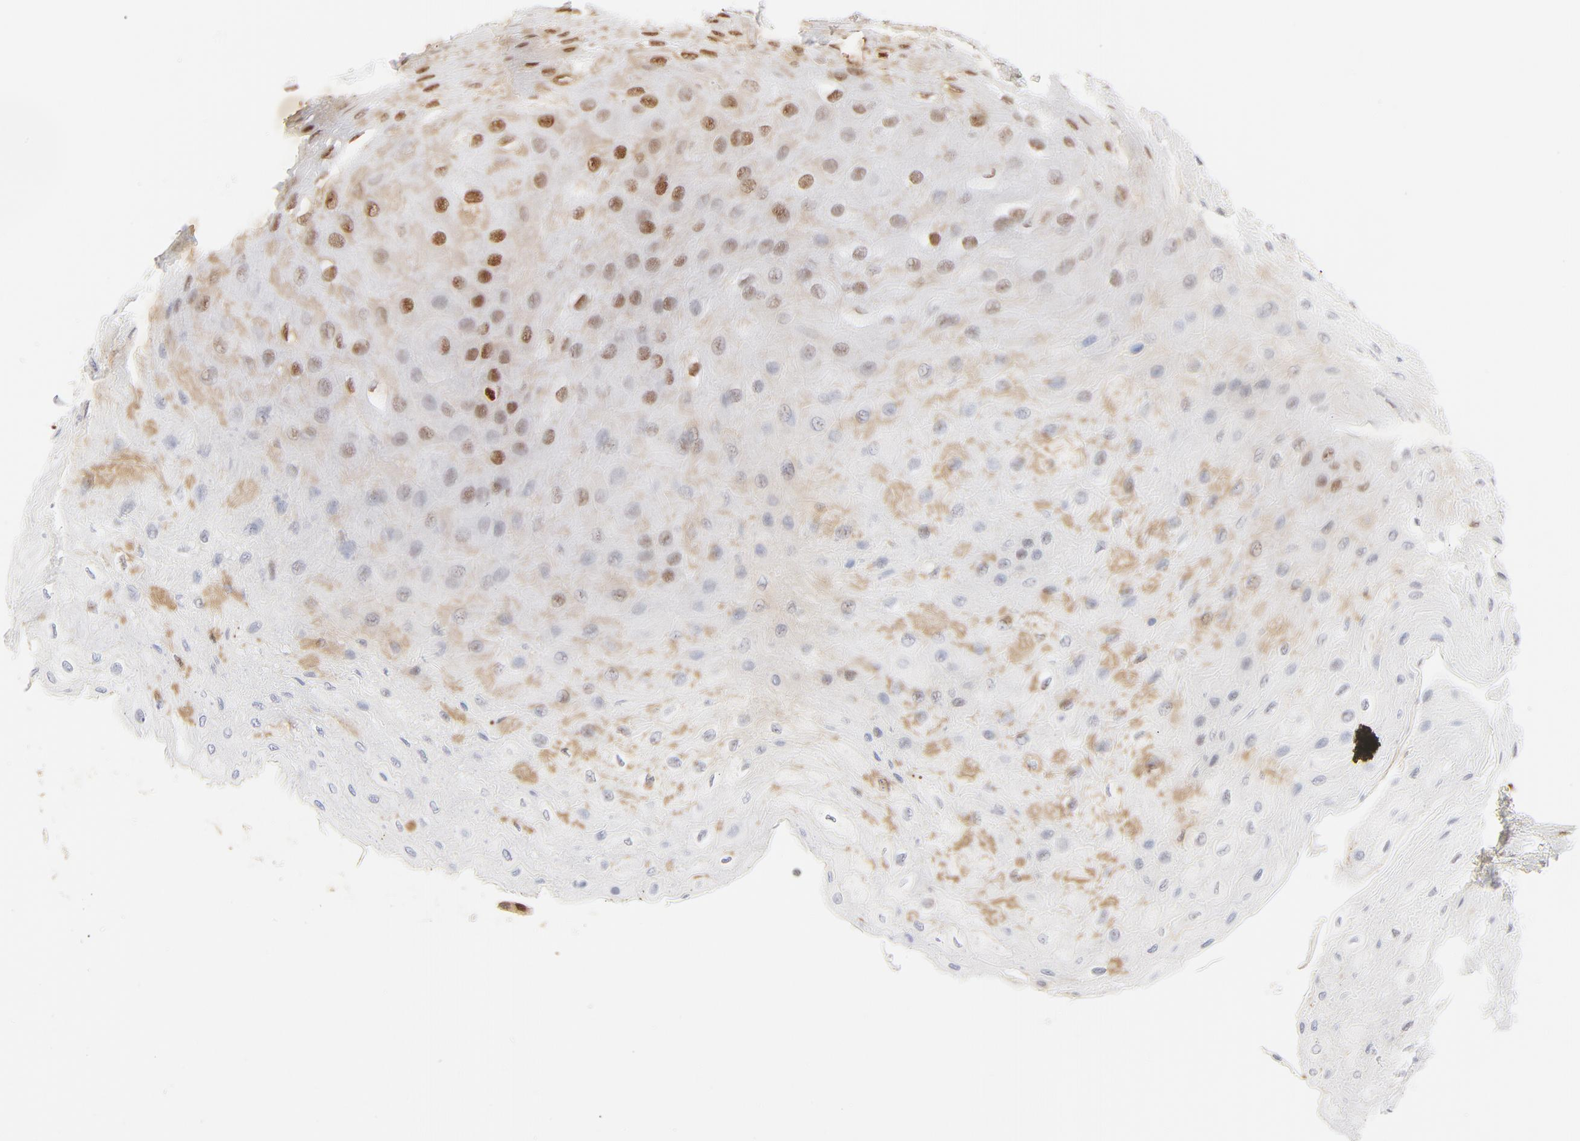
{"staining": {"intensity": "moderate", "quantity": ">75%", "location": "cytoplasmic/membranous,nuclear"}, "tissue": "esophagus", "cell_type": "Squamous epithelial cells", "image_type": "normal", "snomed": [{"axis": "morphology", "description": "Normal tissue, NOS"}, {"axis": "topography", "description": "Esophagus"}], "caption": "Human esophagus stained for a protein (brown) demonstrates moderate cytoplasmic/membranous,nuclear positive staining in about >75% of squamous epithelial cells.", "gene": "FAM50A", "patient": {"sex": "female", "age": 72}}